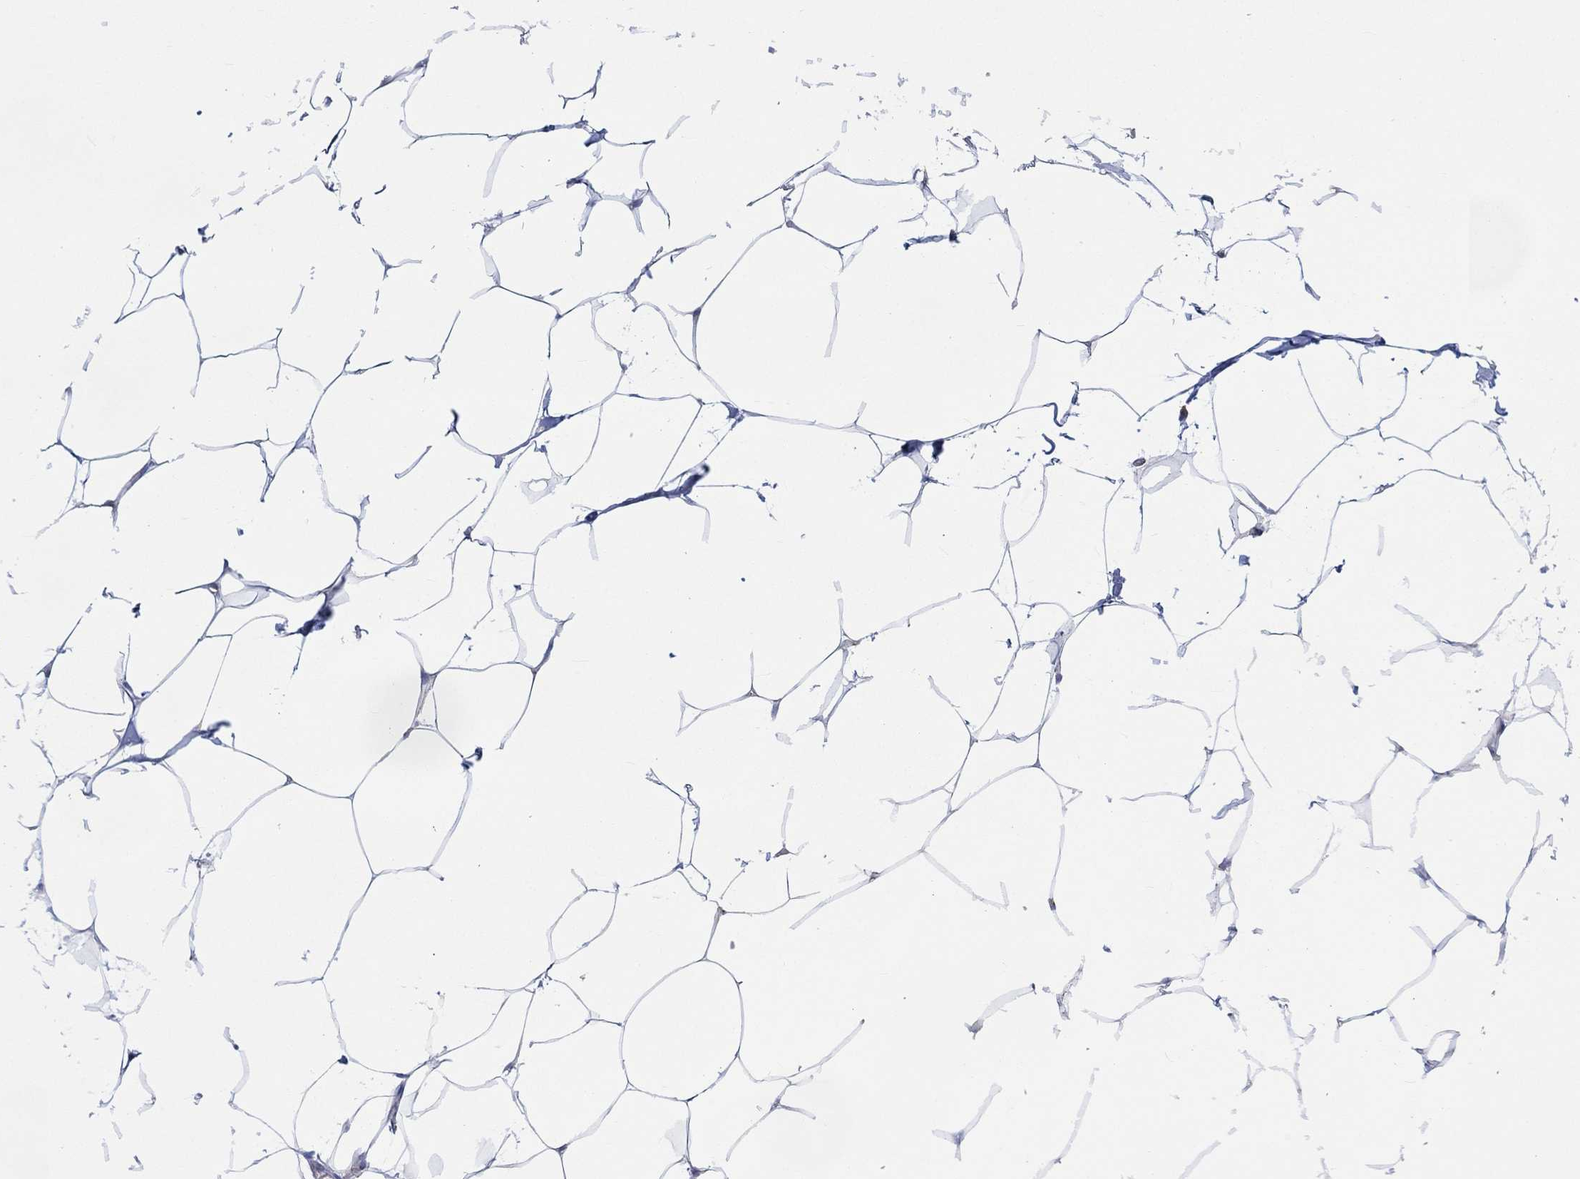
{"staining": {"intensity": "negative", "quantity": "none", "location": "none"}, "tissue": "breast", "cell_type": "Adipocytes", "image_type": "normal", "snomed": [{"axis": "morphology", "description": "Normal tissue, NOS"}, {"axis": "topography", "description": "Breast"}], "caption": "A photomicrograph of breast stained for a protein demonstrates no brown staining in adipocytes.", "gene": "TGM2", "patient": {"sex": "female", "age": 32}}